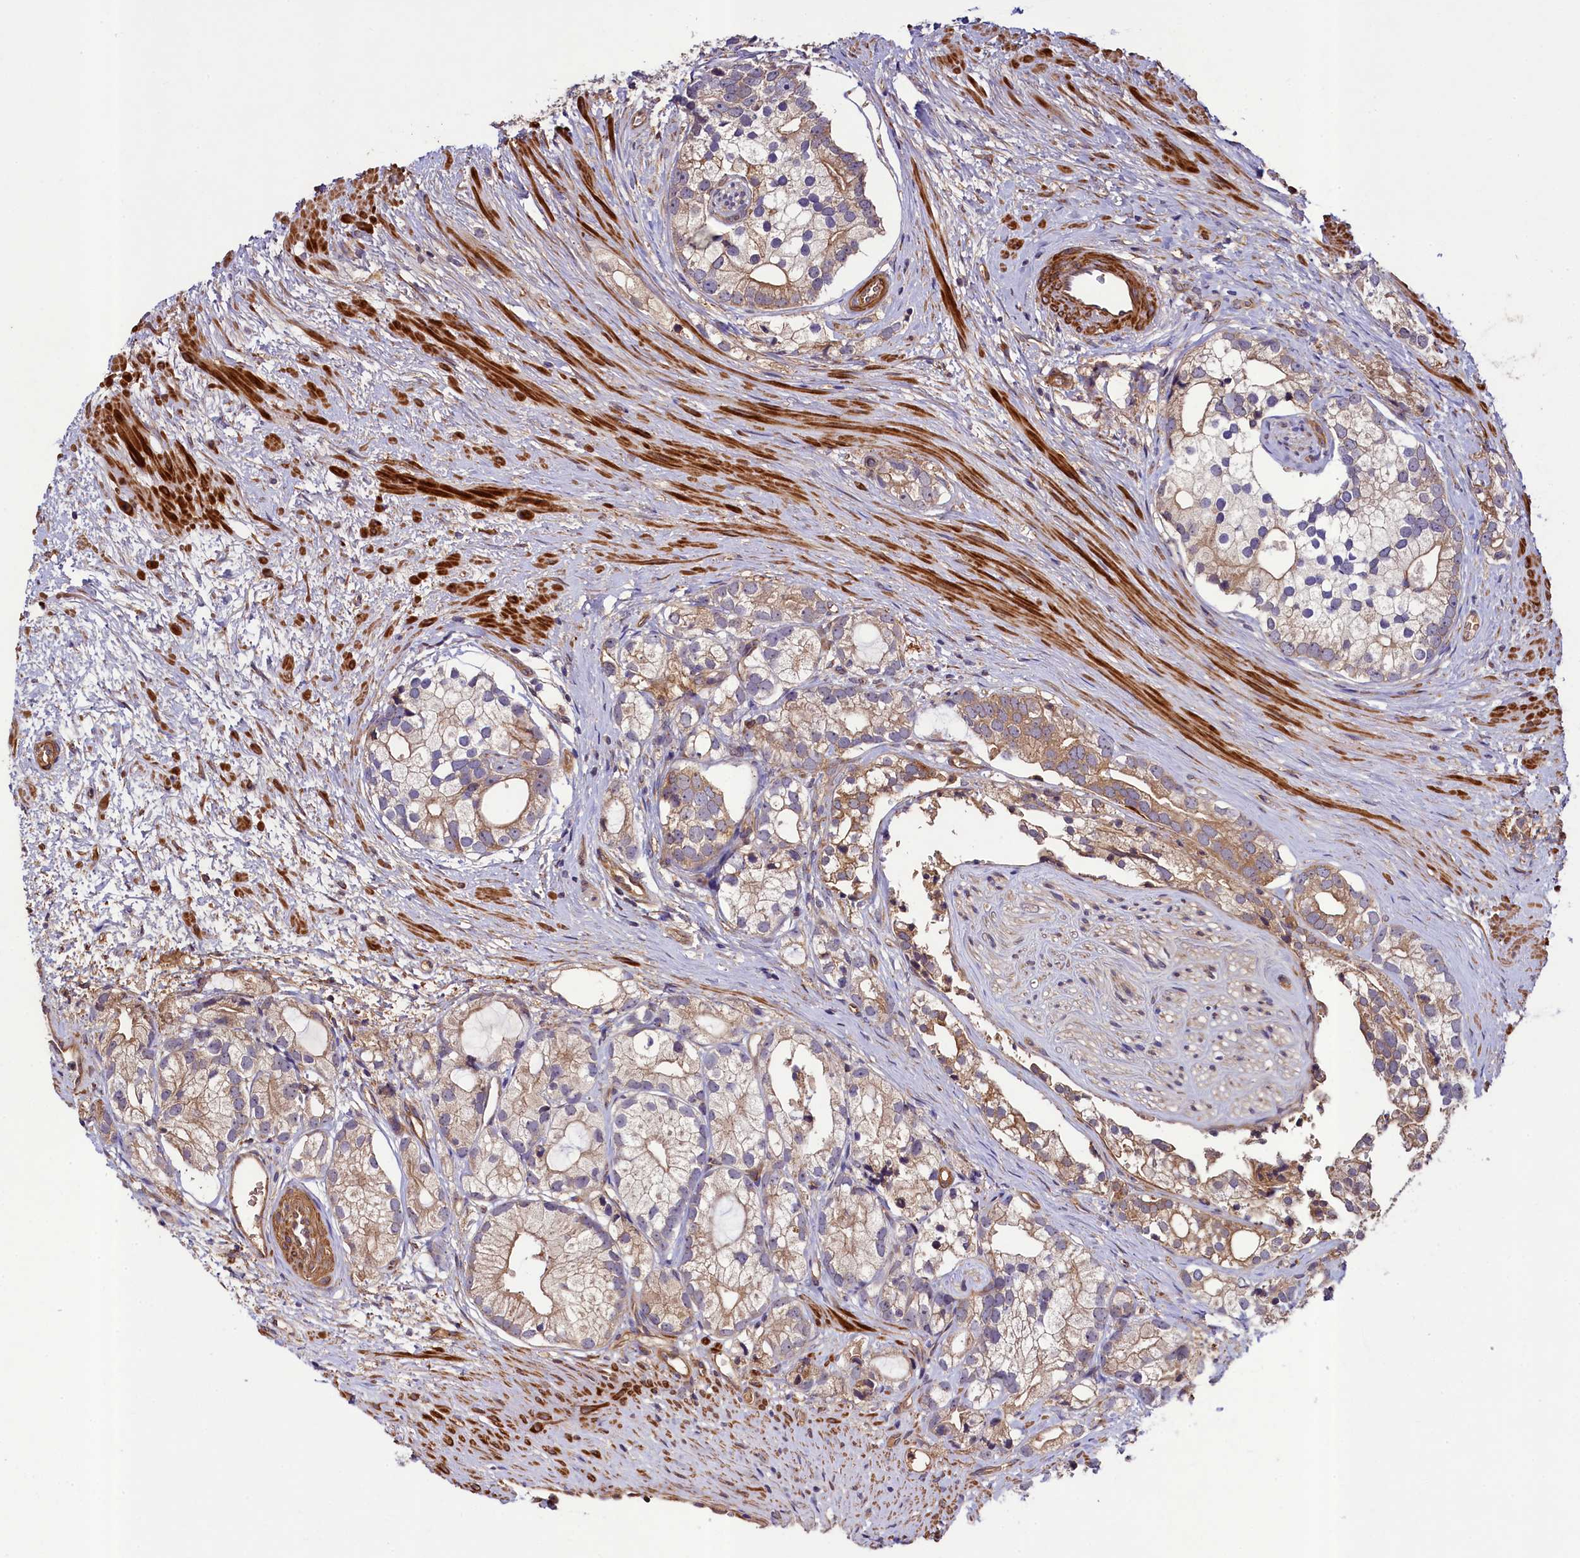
{"staining": {"intensity": "weak", "quantity": "25%-75%", "location": "cytoplasmic/membranous"}, "tissue": "prostate cancer", "cell_type": "Tumor cells", "image_type": "cancer", "snomed": [{"axis": "morphology", "description": "Adenocarcinoma, High grade"}, {"axis": "topography", "description": "Prostate"}], "caption": "Adenocarcinoma (high-grade) (prostate) tissue displays weak cytoplasmic/membranous positivity in about 25%-75% of tumor cells, visualized by immunohistochemistry.", "gene": "CCDC102A", "patient": {"sex": "male", "age": 75}}